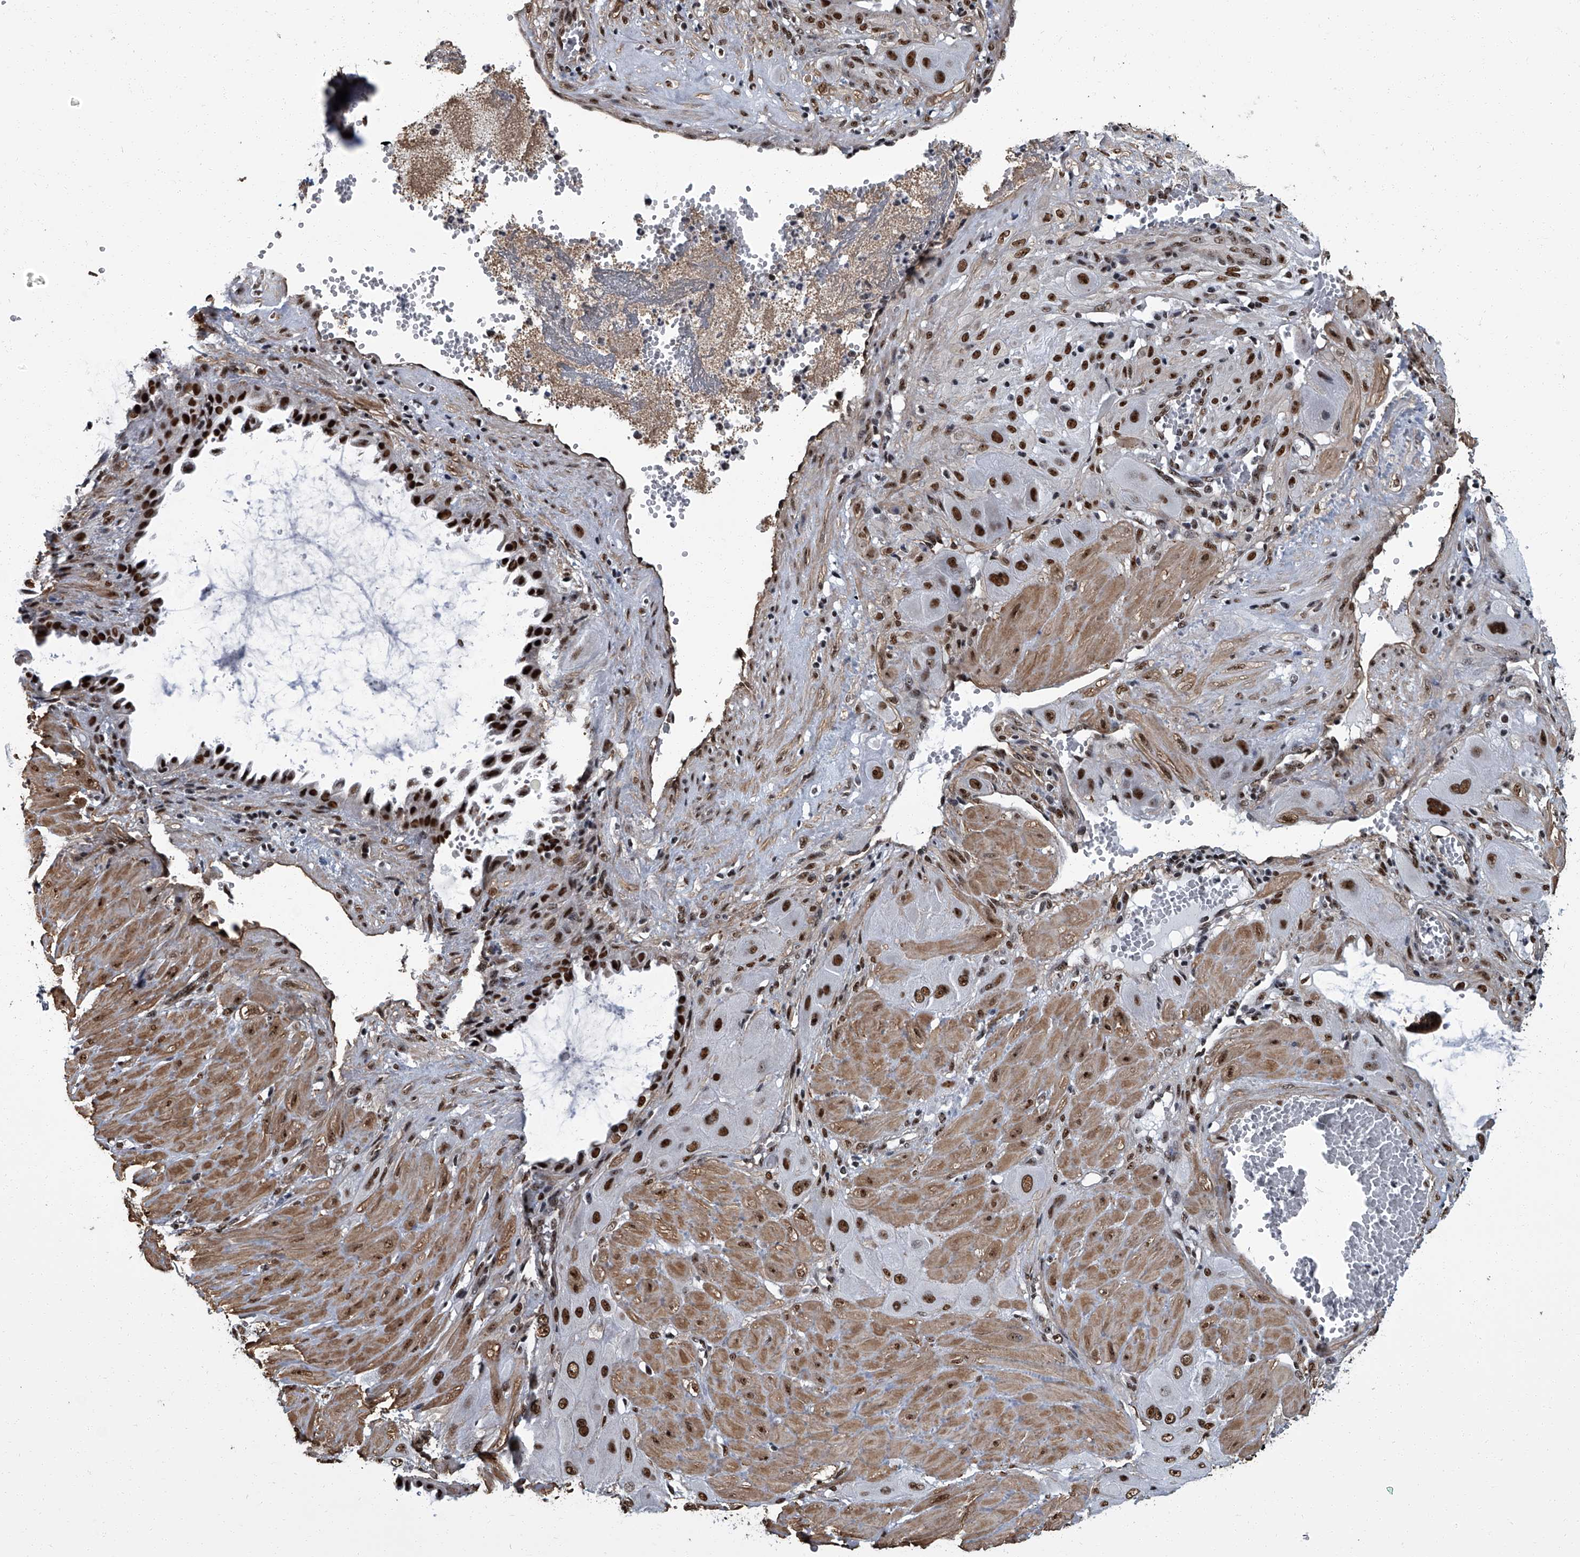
{"staining": {"intensity": "strong", "quantity": ">75%", "location": "nuclear"}, "tissue": "cervical cancer", "cell_type": "Tumor cells", "image_type": "cancer", "snomed": [{"axis": "morphology", "description": "Squamous cell carcinoma, NOS"}, {"axis": "topography", "description": "Cervix"}], "caption": "Tumor cells demonstrate high levels of strong nuclear positivity in approximately >75% of cells in human cervical cancer (squamous cell carcinoma). (DAB IHC with brightfield microscopy, high magnification).", "gene": "ZNF518B", "patient": {"sex": "female", "age": 34}}